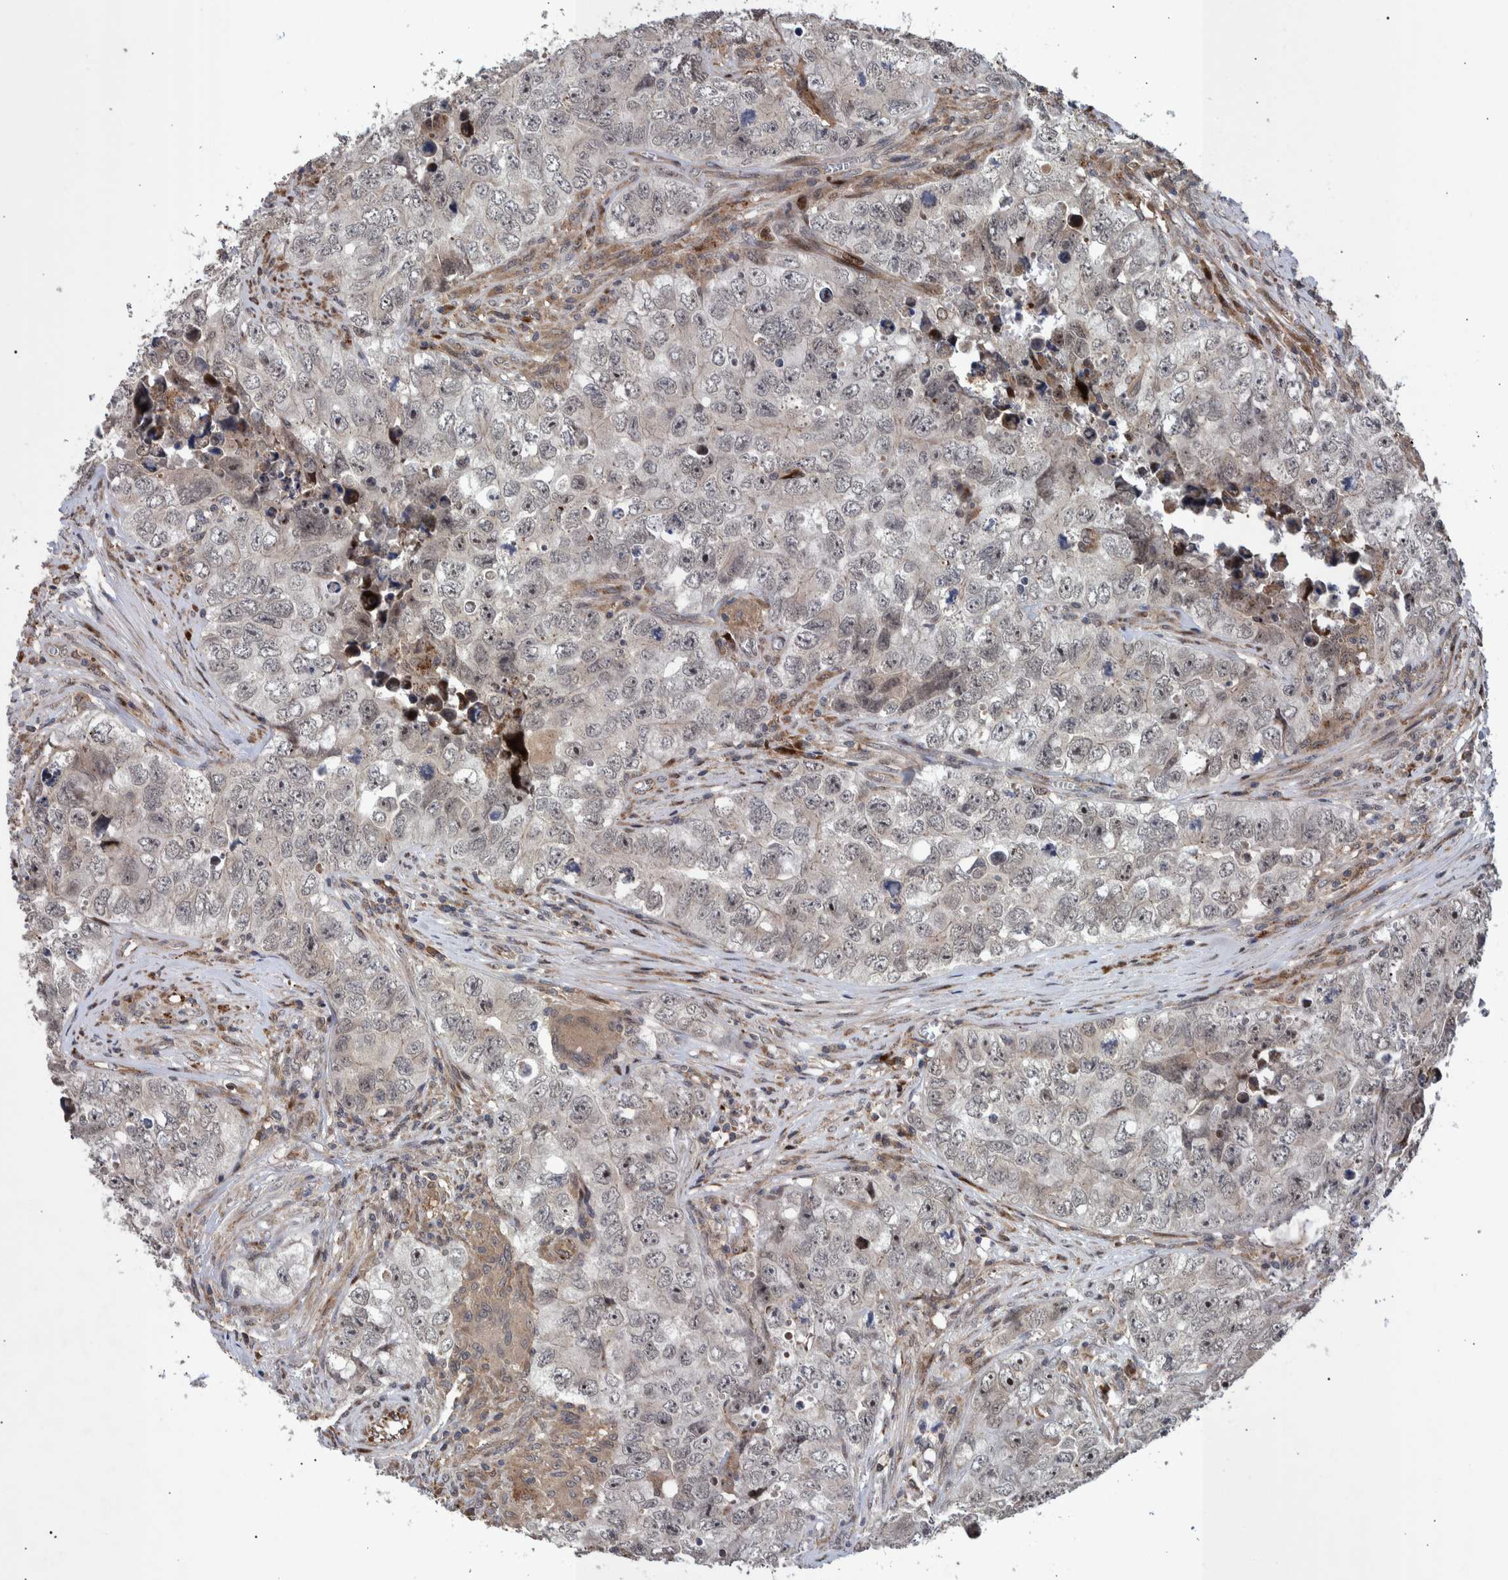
{"staining": {"intensity": "negative", "quantity": "none", "location": "none"}, "tissue": "testis cancer", "cell_type": "Tumor cells", "image_type": "cancer", "snomed": [{"axis": "morphology", "description": "Seminoma, NOS"}, {"axis": "morphology", "description": "Carcinoma, Embryonal, NOS"}, {"axis": "topography", "description": "Testis"}], "caption": "Immunohistochemical staining of human testis cancer reveals no significant expression in tumor cells.", "gene": "SHISA6", "patient": {"sex": "male", "age": 43}}